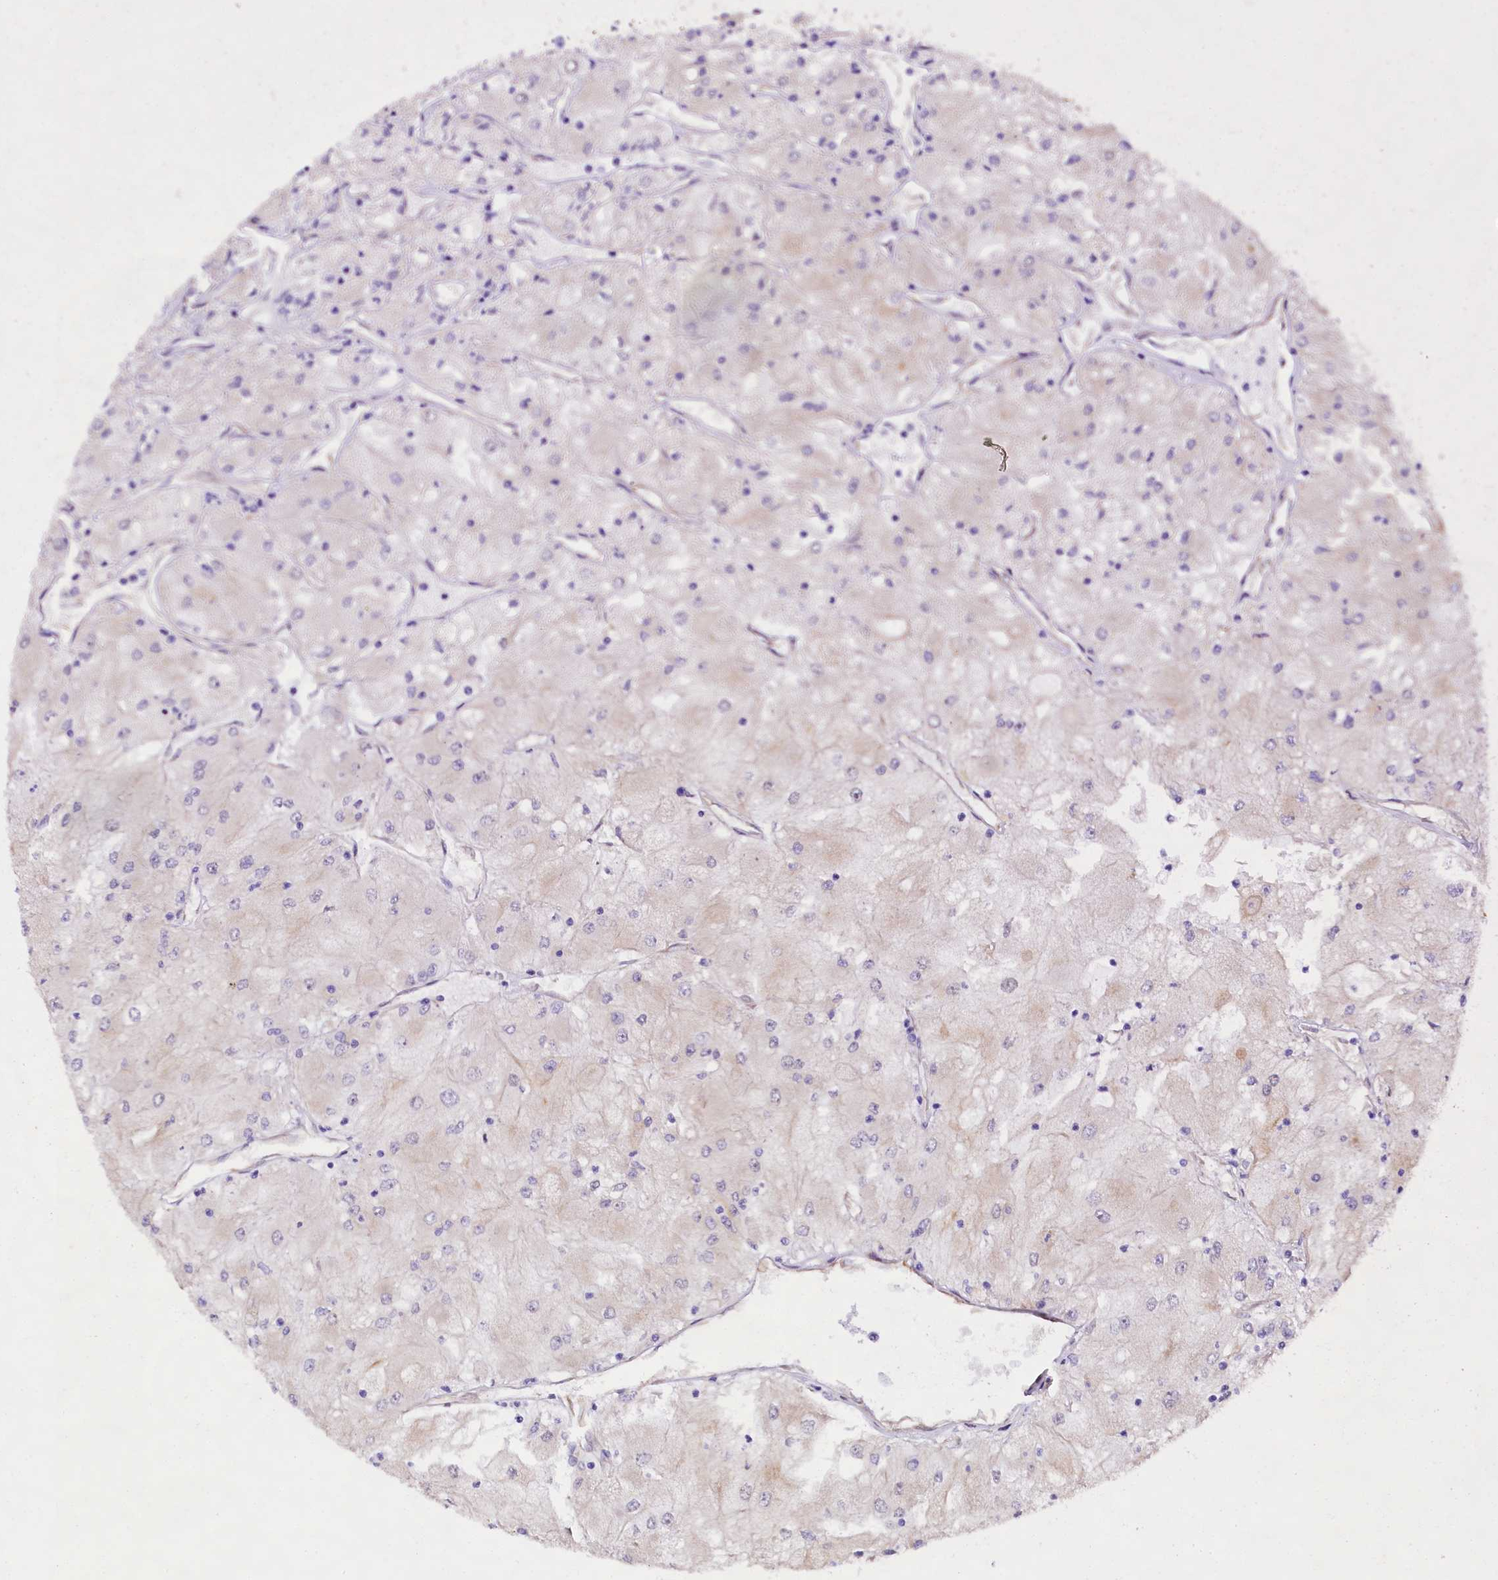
{"staining": {"intensity": "negative", "quantity": "none", "location": "none"}, "tissue": "renal cancer", "cell_type": "Tumor cells", "image_type": "cancer", "snomed": [{"axis": "morphology", "description": "Adenocarcinoma, NOS"}, {"axis": "topography", "description": "Kidney"}], "caption": "High magnification brightfield microscopy of renal cancer (adenocarcinoma) stained with DAB (3,3'-diaminobenzidine) (brown) and counterstained with hematoxylin (blue): tumor cells show no significant staining.", "gene": "VPS11", "patient": {"sex": "male", "age": 80}}